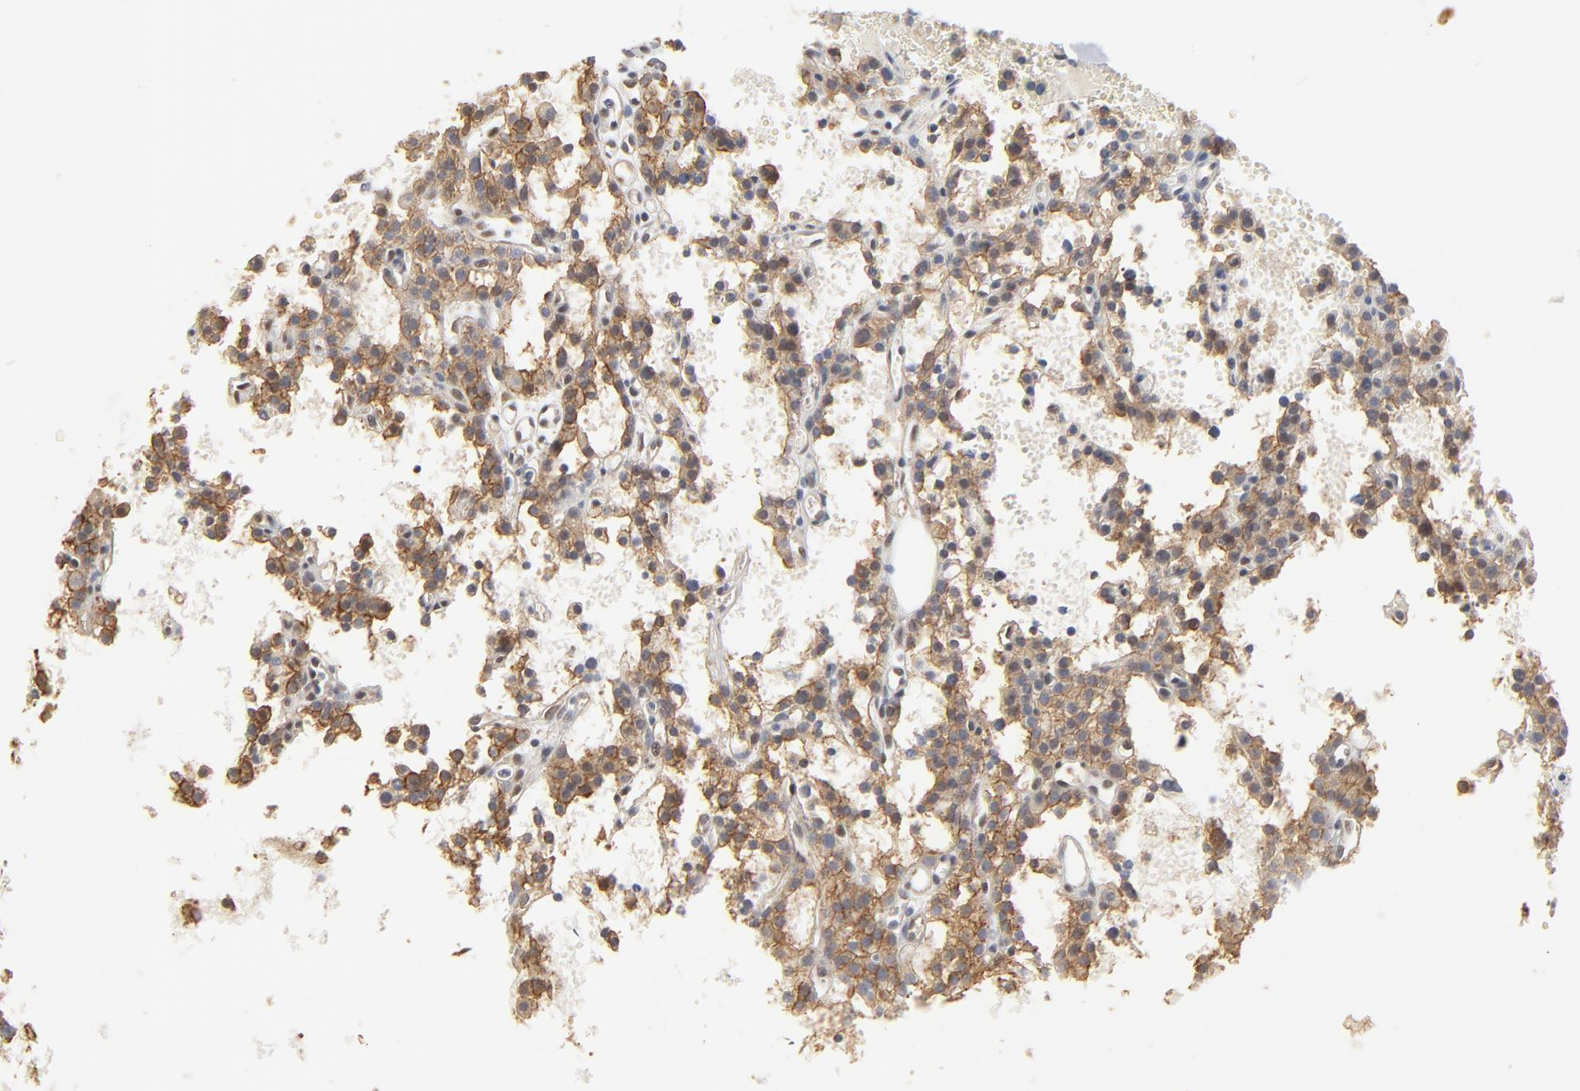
{"staining": {"intensity": "moderate", "quantity": ">75%", "location": "cytoplasmic/membranous"}, "tissue": "parathyroid gland", "cell_type": "Glandular cells", "image_type": "normal", "snomed": [{"axis": "morphology", "description": "Normal tissue, NOS"}, {"axis": "topography", "description": "Parathyroid gland"}], "caption": "Immunohistochemistry (IHC) micrograph of normal parathyroid gland: parathyroid gland stained using immunohistochemistry exhibits medium levels of moderate protein expression localized specifically in the cytoplasmic/membranous of glandular cells, appearing as a cytoplasmic/membranous brown color.", "gene": "EPCAM", "patient": {"sex": "male", "age": 25}}